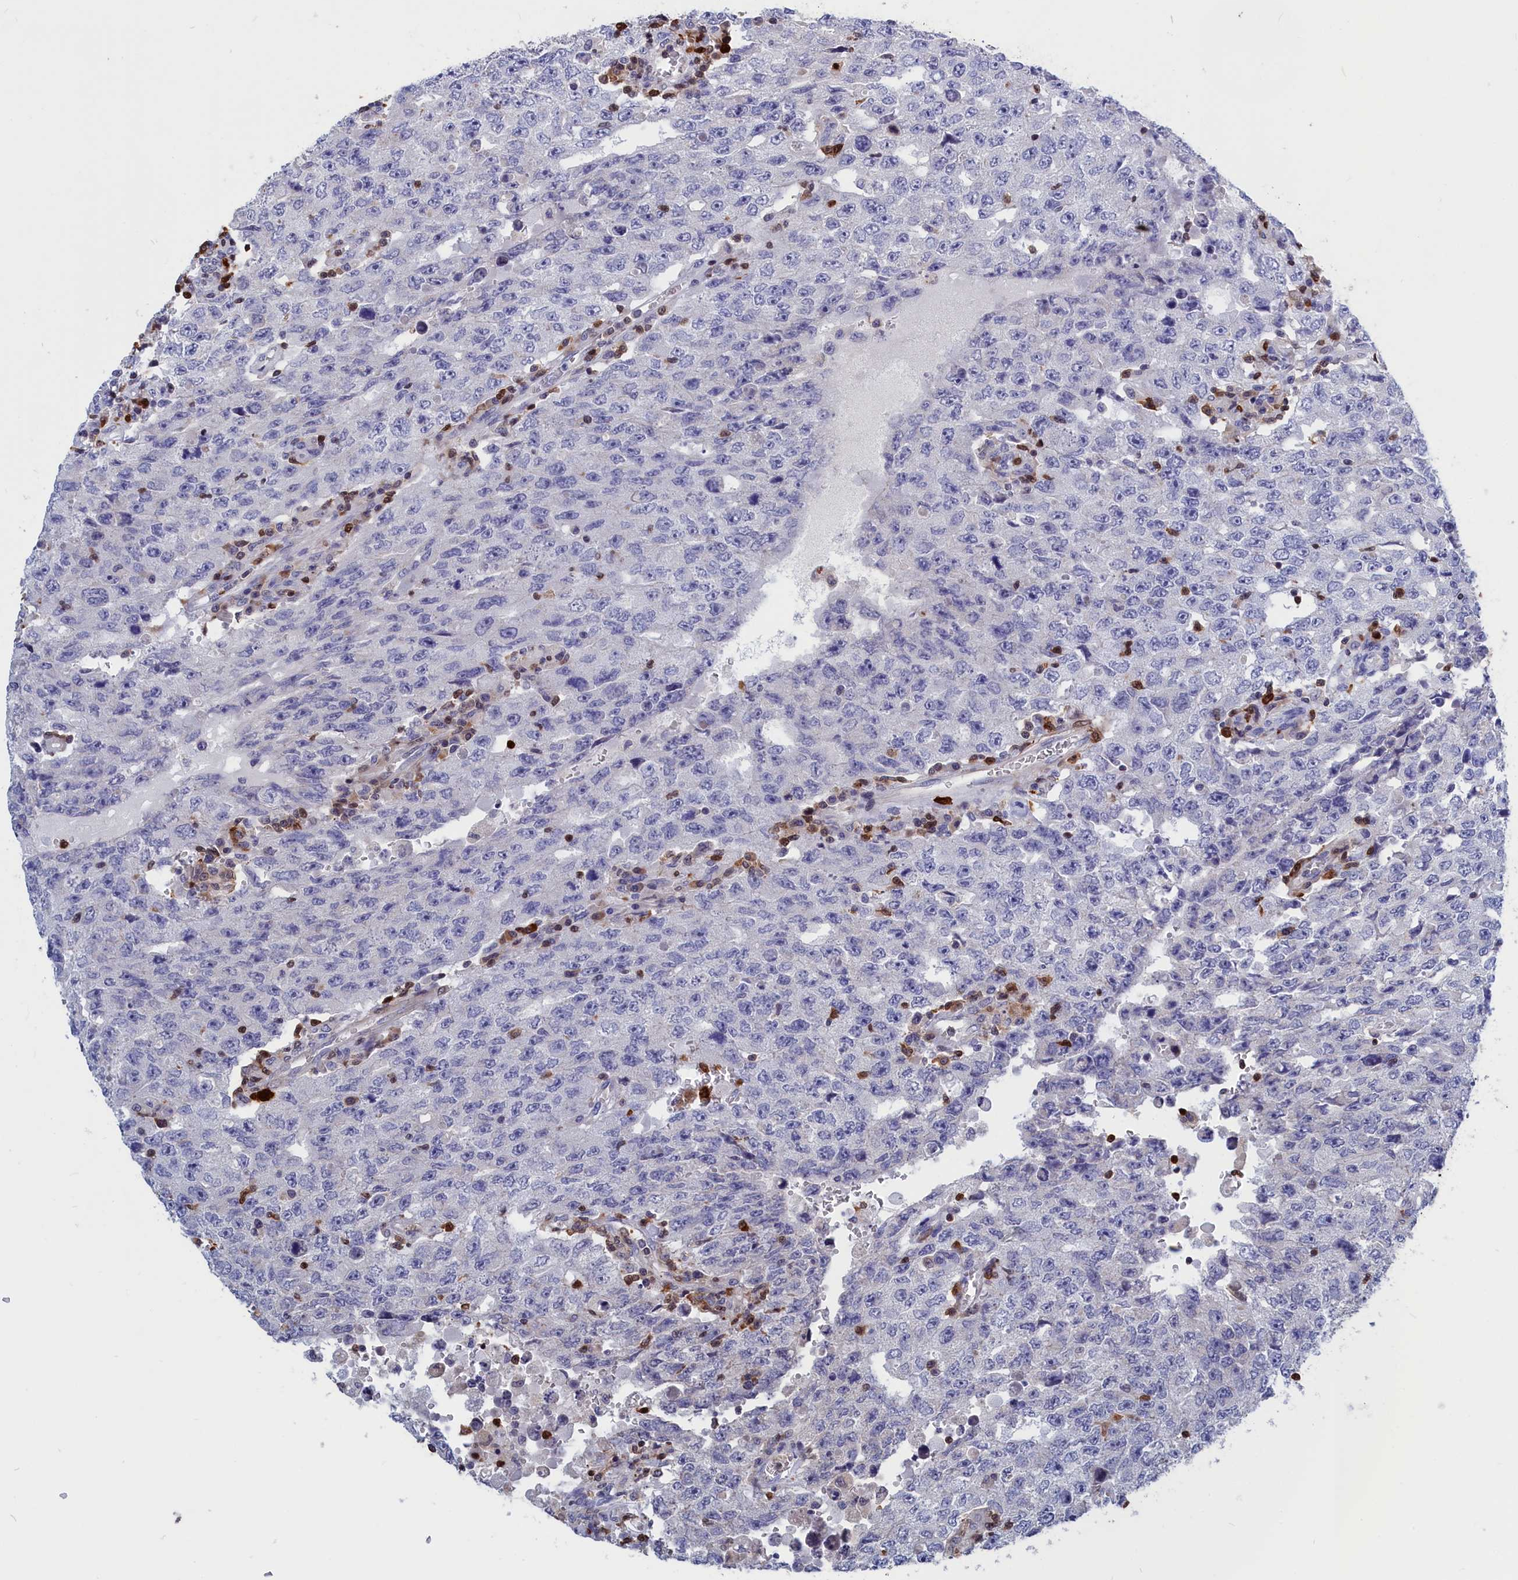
{"staining": {"intensity": "negative", "quantity": "none", "location": "none"}, "tissue": "testis cancer", "cell_type": "Tumor cells", "image_type": "cancer", "snomed": [{"axis": "morphology", "description": "Carcinoma, Embryonal, NOS"}, {"axis": "topography", "description": "Testis"}], "caption": "Embryonal carcinoma (testis) was stained to show a protein in brown. There is no significant expression in tumor cells.", "gene": "CRIP1", "patient": {"sex": "male", "age": 26}}